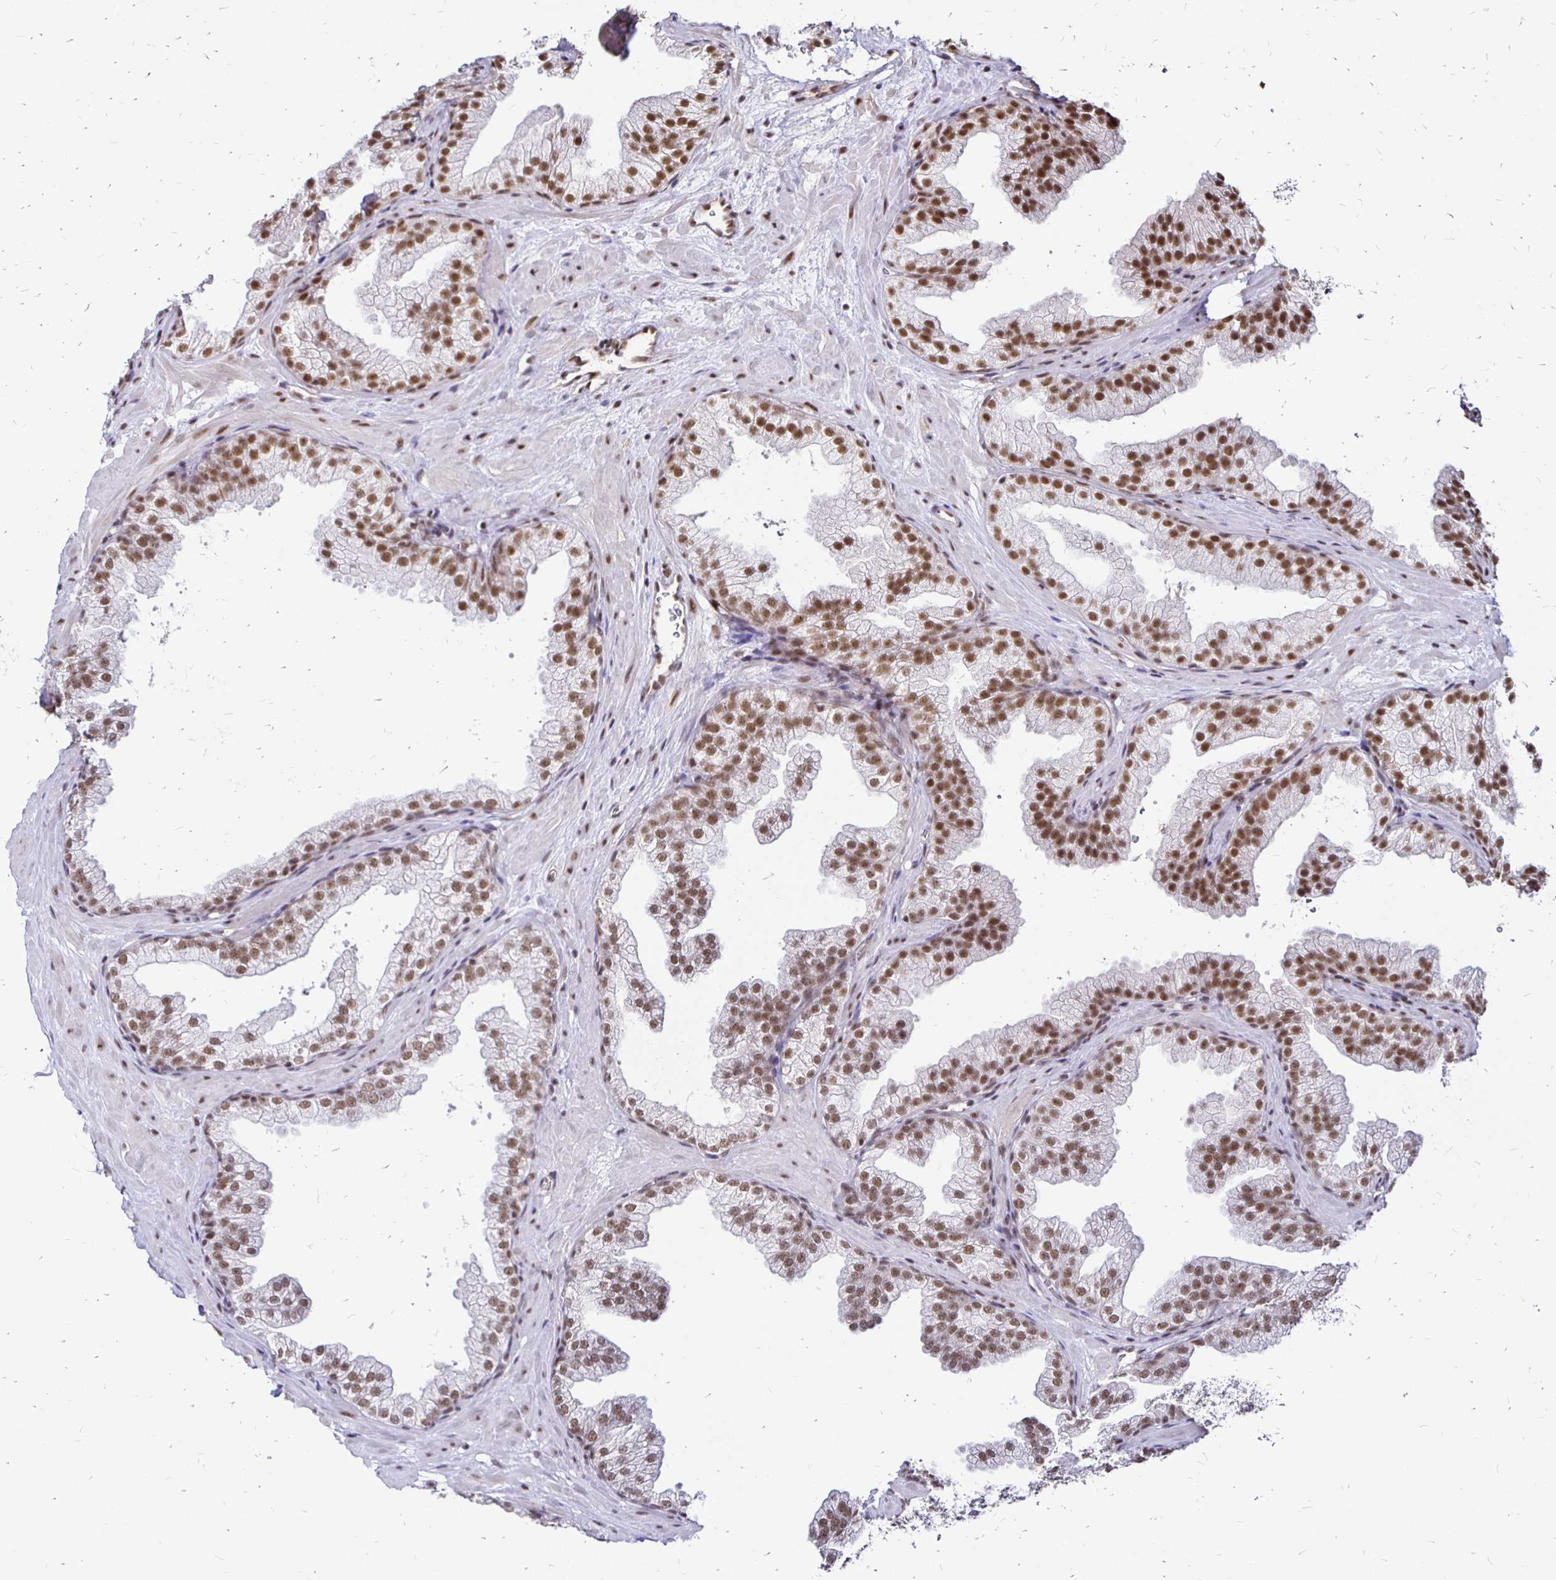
{"staining": {"intensity": "moderate", "quantity": ">75%", "location": "nuclear"}, "tissue": "prostate", "cell_type": "Glandular cells", "image_type": "normal", "snomed": [{"axis": "morphology", "description": "Normal tissue, NOS"}, {"axis": "topography", "description": "Prostate"}], "caption": "Immunohistochemical staining of normal prostate exhibits moderate nuclear protein expression in about >75% of glandular cells.", "gene": "SIN3A", "patient": {"sex": "male", "age": 37}}